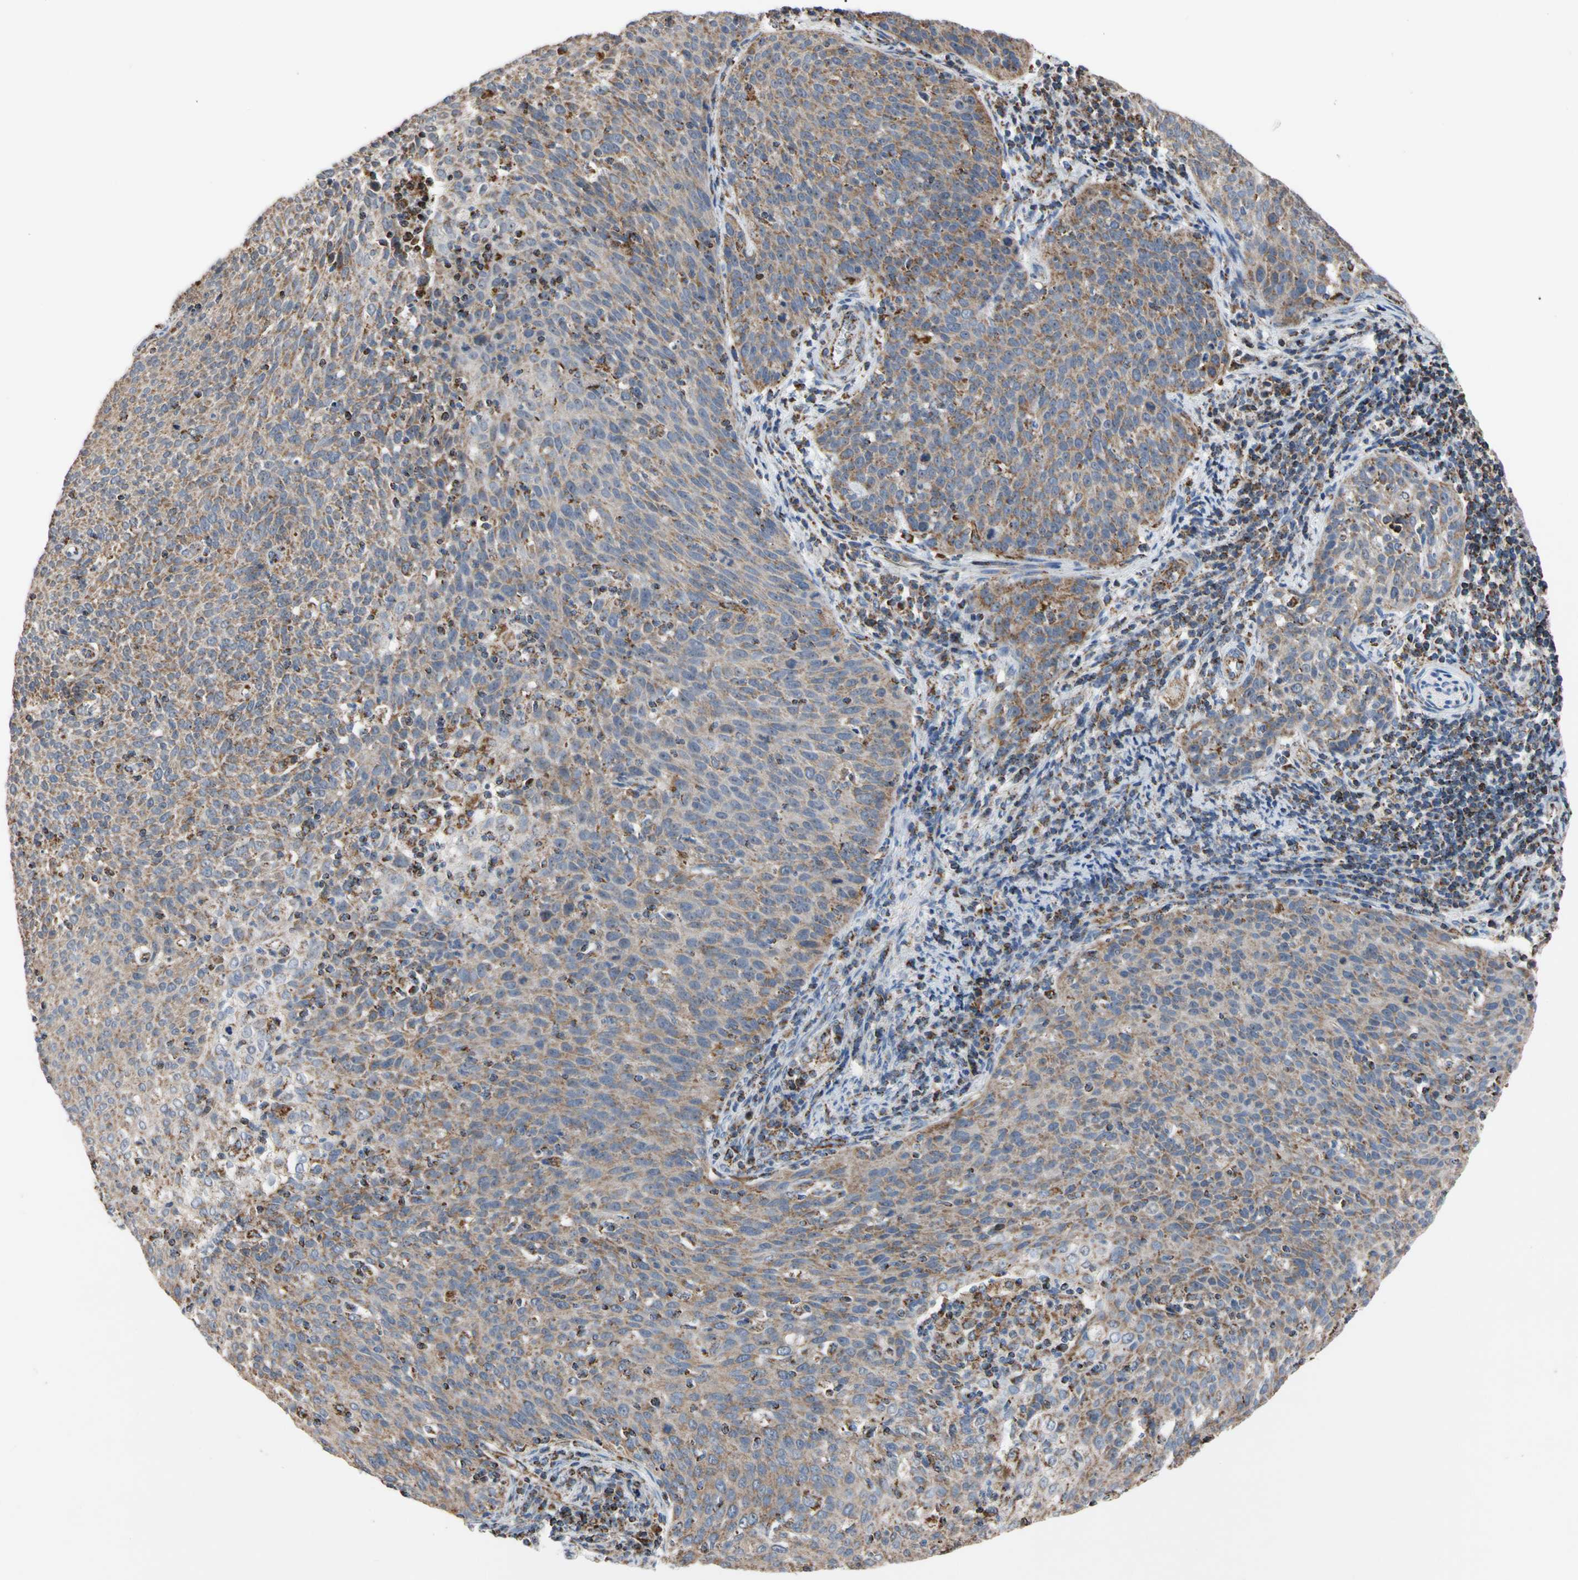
{"staining": {"intensity": "moderate", "quantity": ">75%", "location": "cytoplasmic/membranous"}, "tissue": "cervical cancer", "cell_type": "Tumor cells", "image_type": "cancer", "snomed": [{"axis": "morphology", "description": "Squamous cell carcinoma, NOS"}, {"axis": "topography", "description": "Cervix"}], "caption": "Tumor cells show moderate cytoplasmic/membranous staining in approximately >75% of cells in cervical cancer (squamous cell carcinoma).", "gene": "FAM110B", "patient": {"sex": "female", "age": 38}}